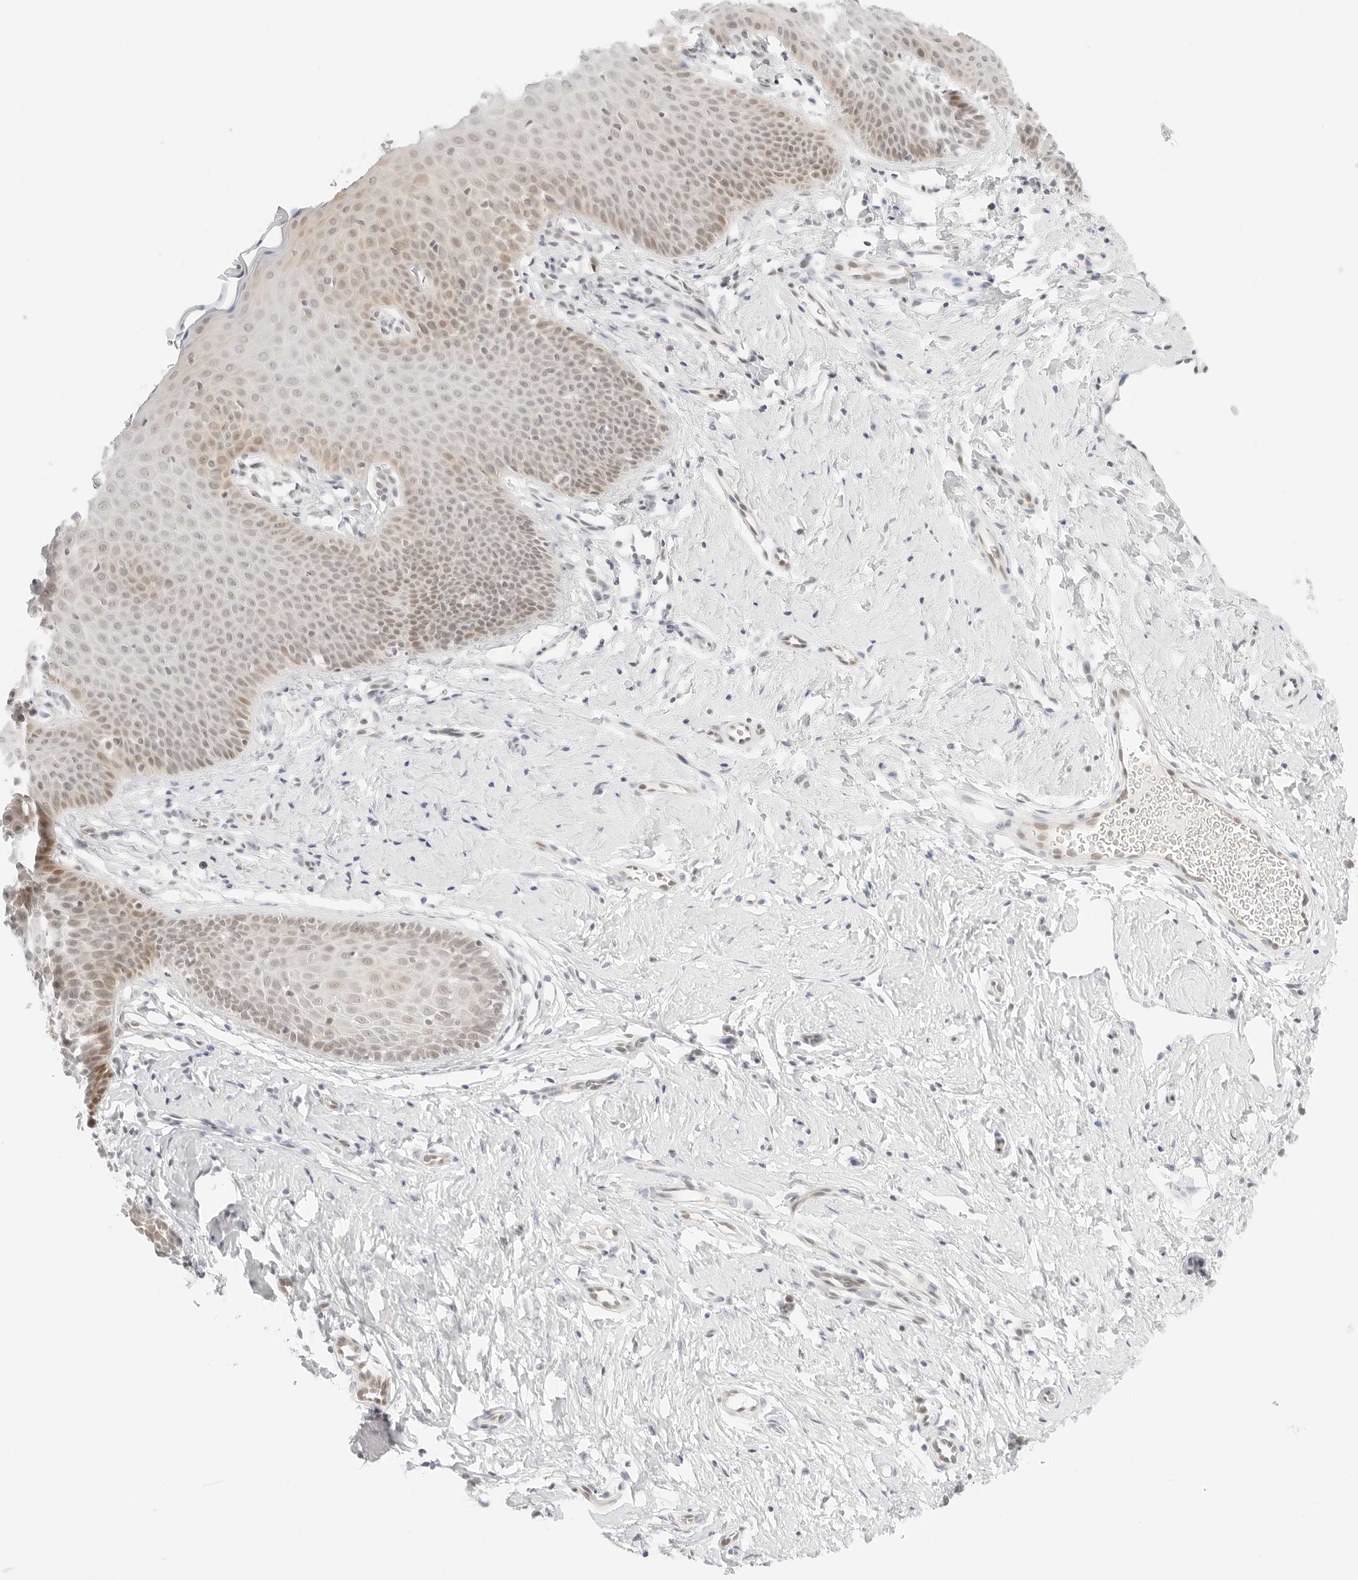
{"staining": {"intensity": "negative", "quantity": "none", "location": "none"}, "tissue": "cervix", "cell_type": "Glandular cells", "image_type": "normal", "snomed": [{"axis": "morphology", "description": "Normal tissue, NOS"}, {"axis": "topography", "description": "Cervix"}], "caption": "A high-resolution image shows immunohistochemistry (IHC) staining of benign cervix, which exhibits no significant positivity in glandular cells.", "gene": "POLR3C", "patient": {"sex": "female", "age": 36}}